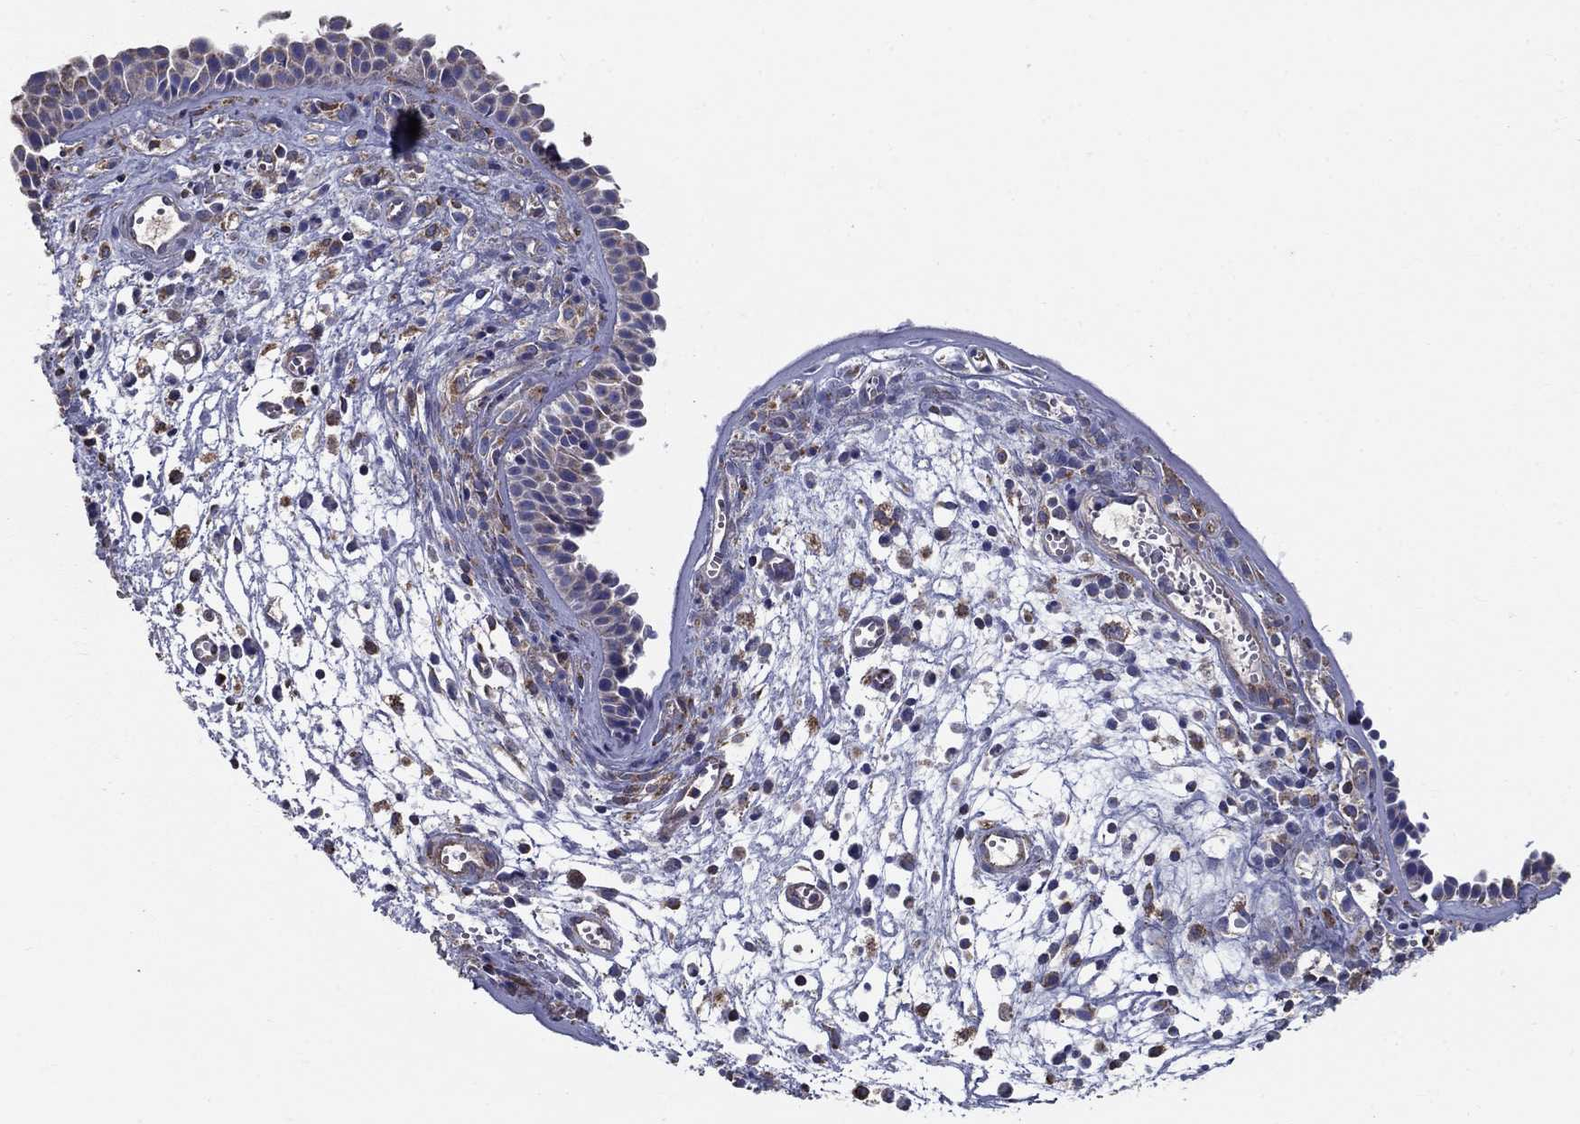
{"staining": {"intensity": "strong", "quantity": "<25%", "location": "cytoplasmic/membranous"}, "tissue": "nasopharynx", "cell_type": "Respiratory epithelial cells", "image_type": "normal", "snomed": [{"axis": "morphology", "description": "Normal tissue, NOS"}, {"axis": "topography", "description": "Nasopharynx"}], "caption": "Human nasopharynx stained for a protein (brown) displays strong cytoplasmic/membranous positive staining in approximately <25% of respiratory epithelial cells.", "gene": "NME5", "patient": {"sex": "male", "age": 83}}